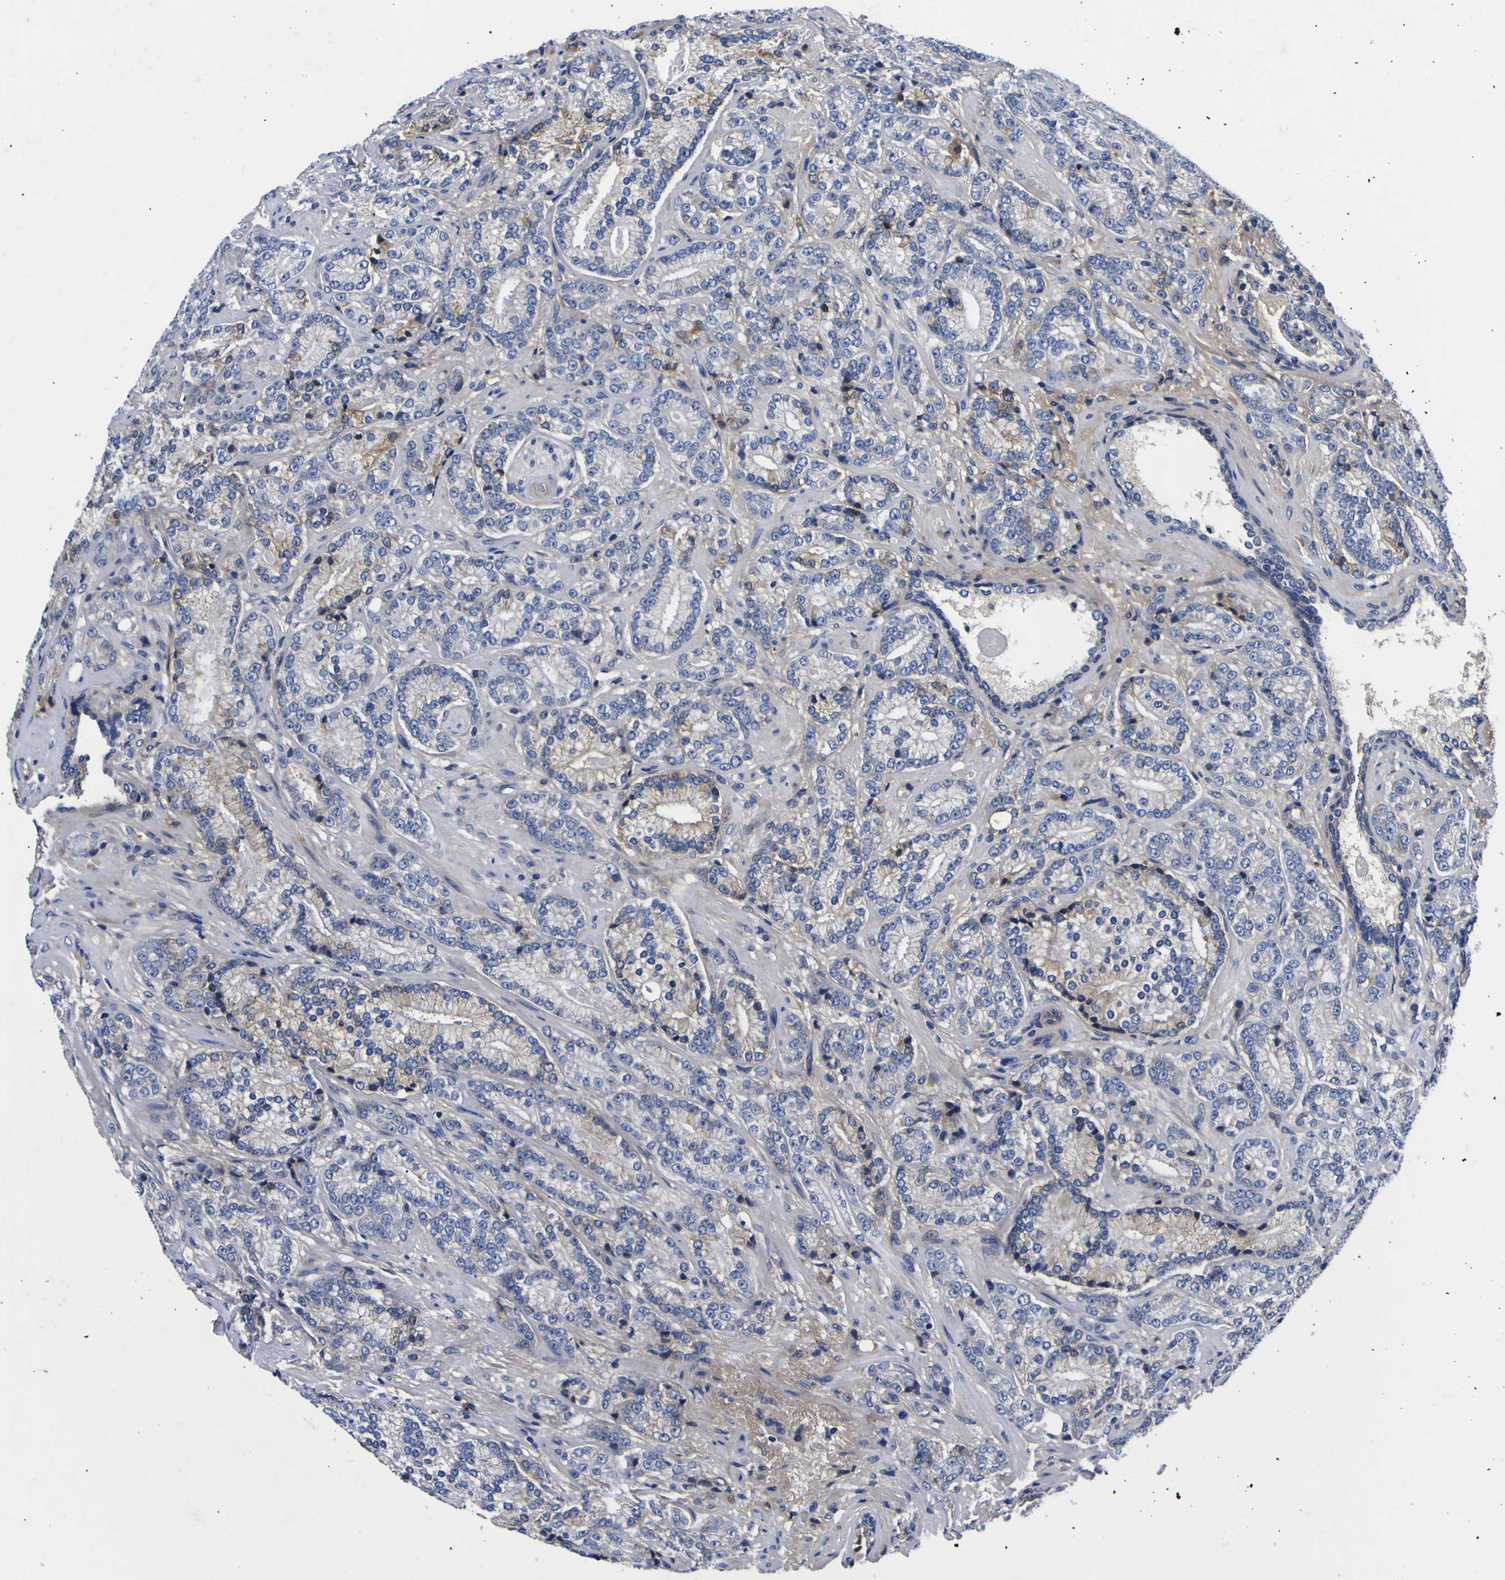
{"staining": {"intensity": "negative", "quantity": "none", "location": "none"}, "tissue": "prostate cancer", "cell_type": "Tumor cells", "image_type": "cancer", "snomed": [{"axis": "morphology", "description": "Adenocarcinoma, High grade"}, {"axis": "topography", "description": "Prostate"}], "caption": "A high-resolution image shows immunohistochemistry staining of high-grade adenocarcinoma (prostate), which reveals no significant expression in tumor cells.", "gene": "VASN", "patient": {"sex": "male", "age": 61}}